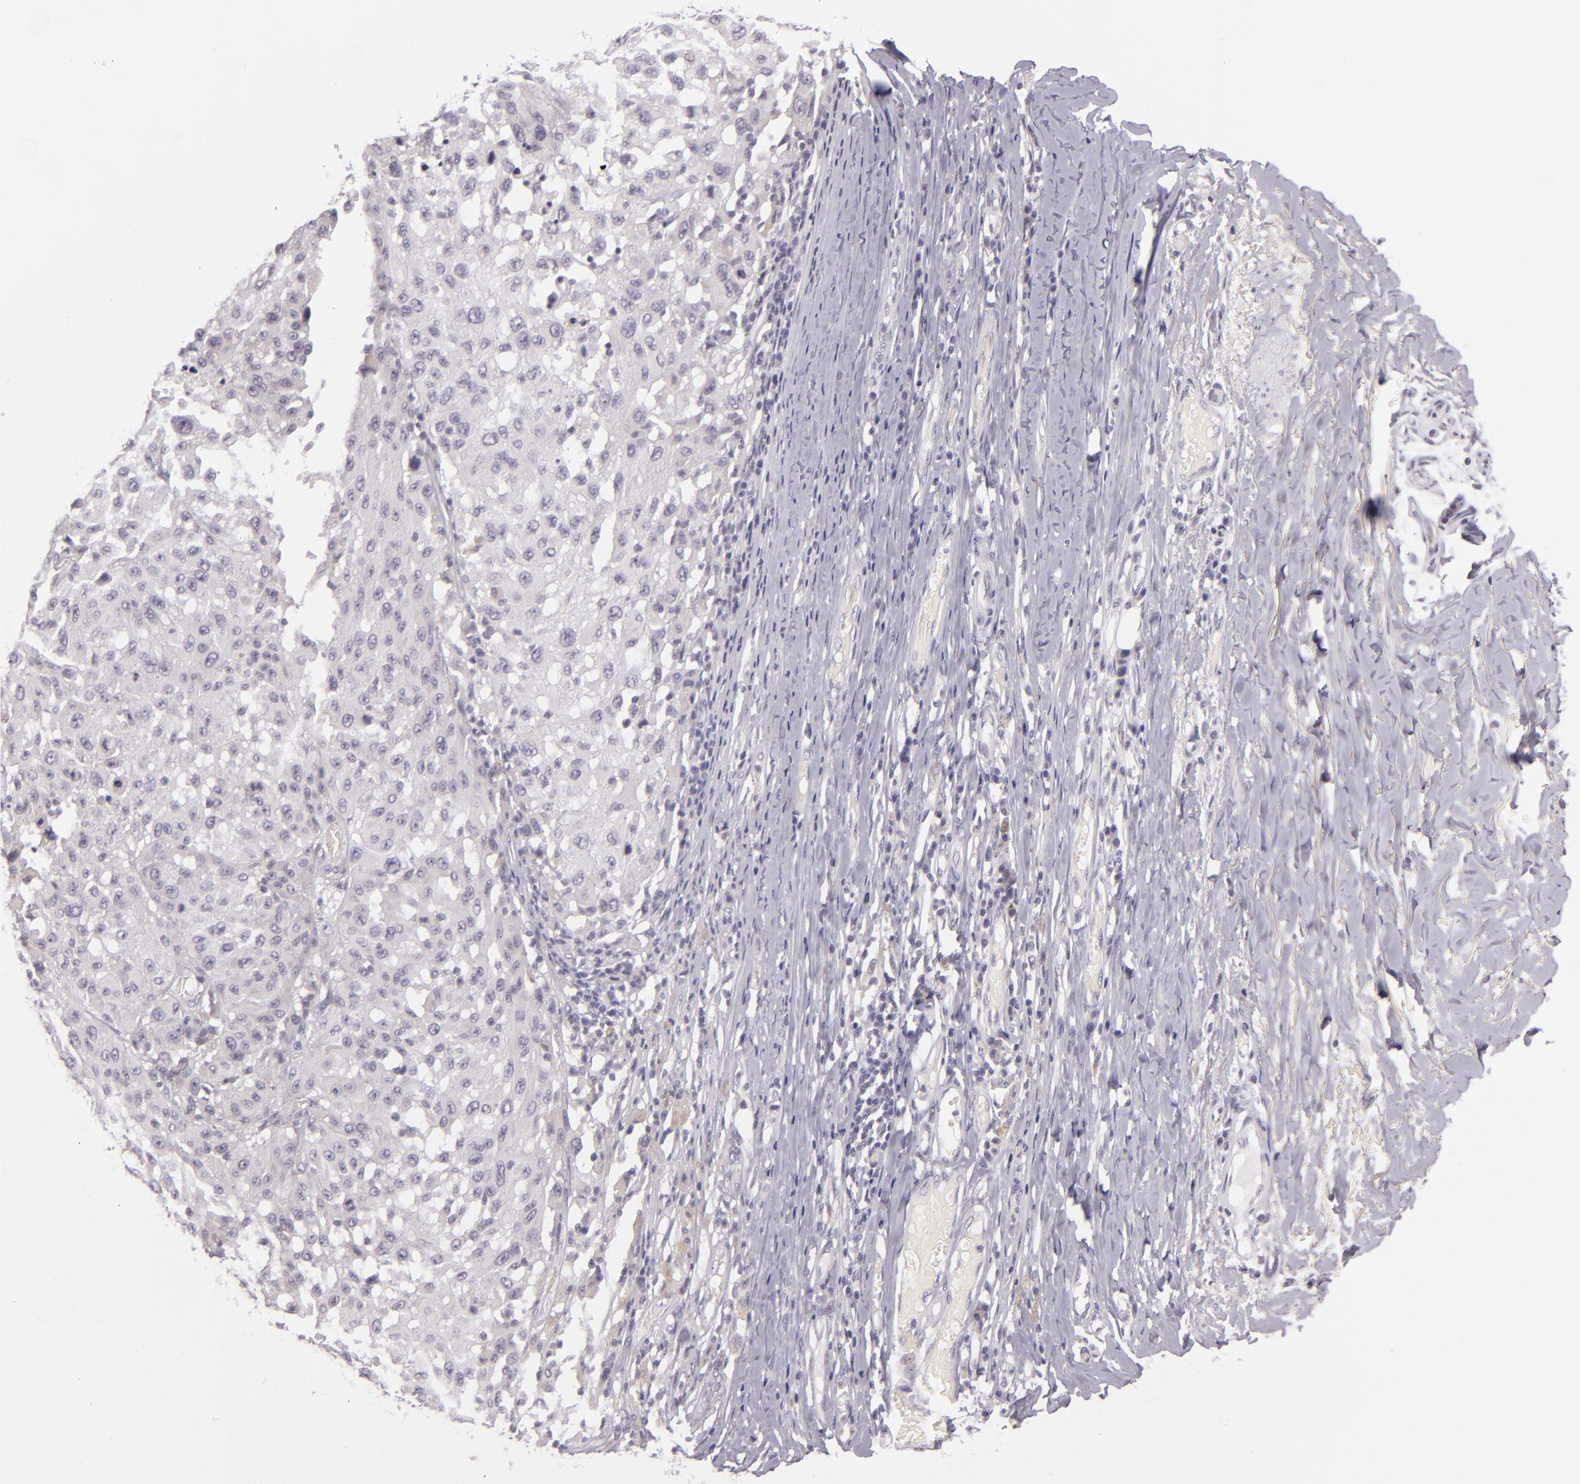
{"staining": {"intensity": "negative", "quantity": "none", "location": "none"}, "tissue": "melanoma", "cell_type": "Tumor cells", "image_type": "cancer", "snomed": [{"axis": "morphology", "description": "Malignant melanoma, NOS"}, {"axis": "topography", "description": "Skin"}], "caption": "DAB (3,3'-diaminobenzidine) immunohistochemical staining of malignant melanoma shows no significant positivity in tumor cells.", "gene": "EGFL6", "patient": {"sex": "female", "age": 77}}